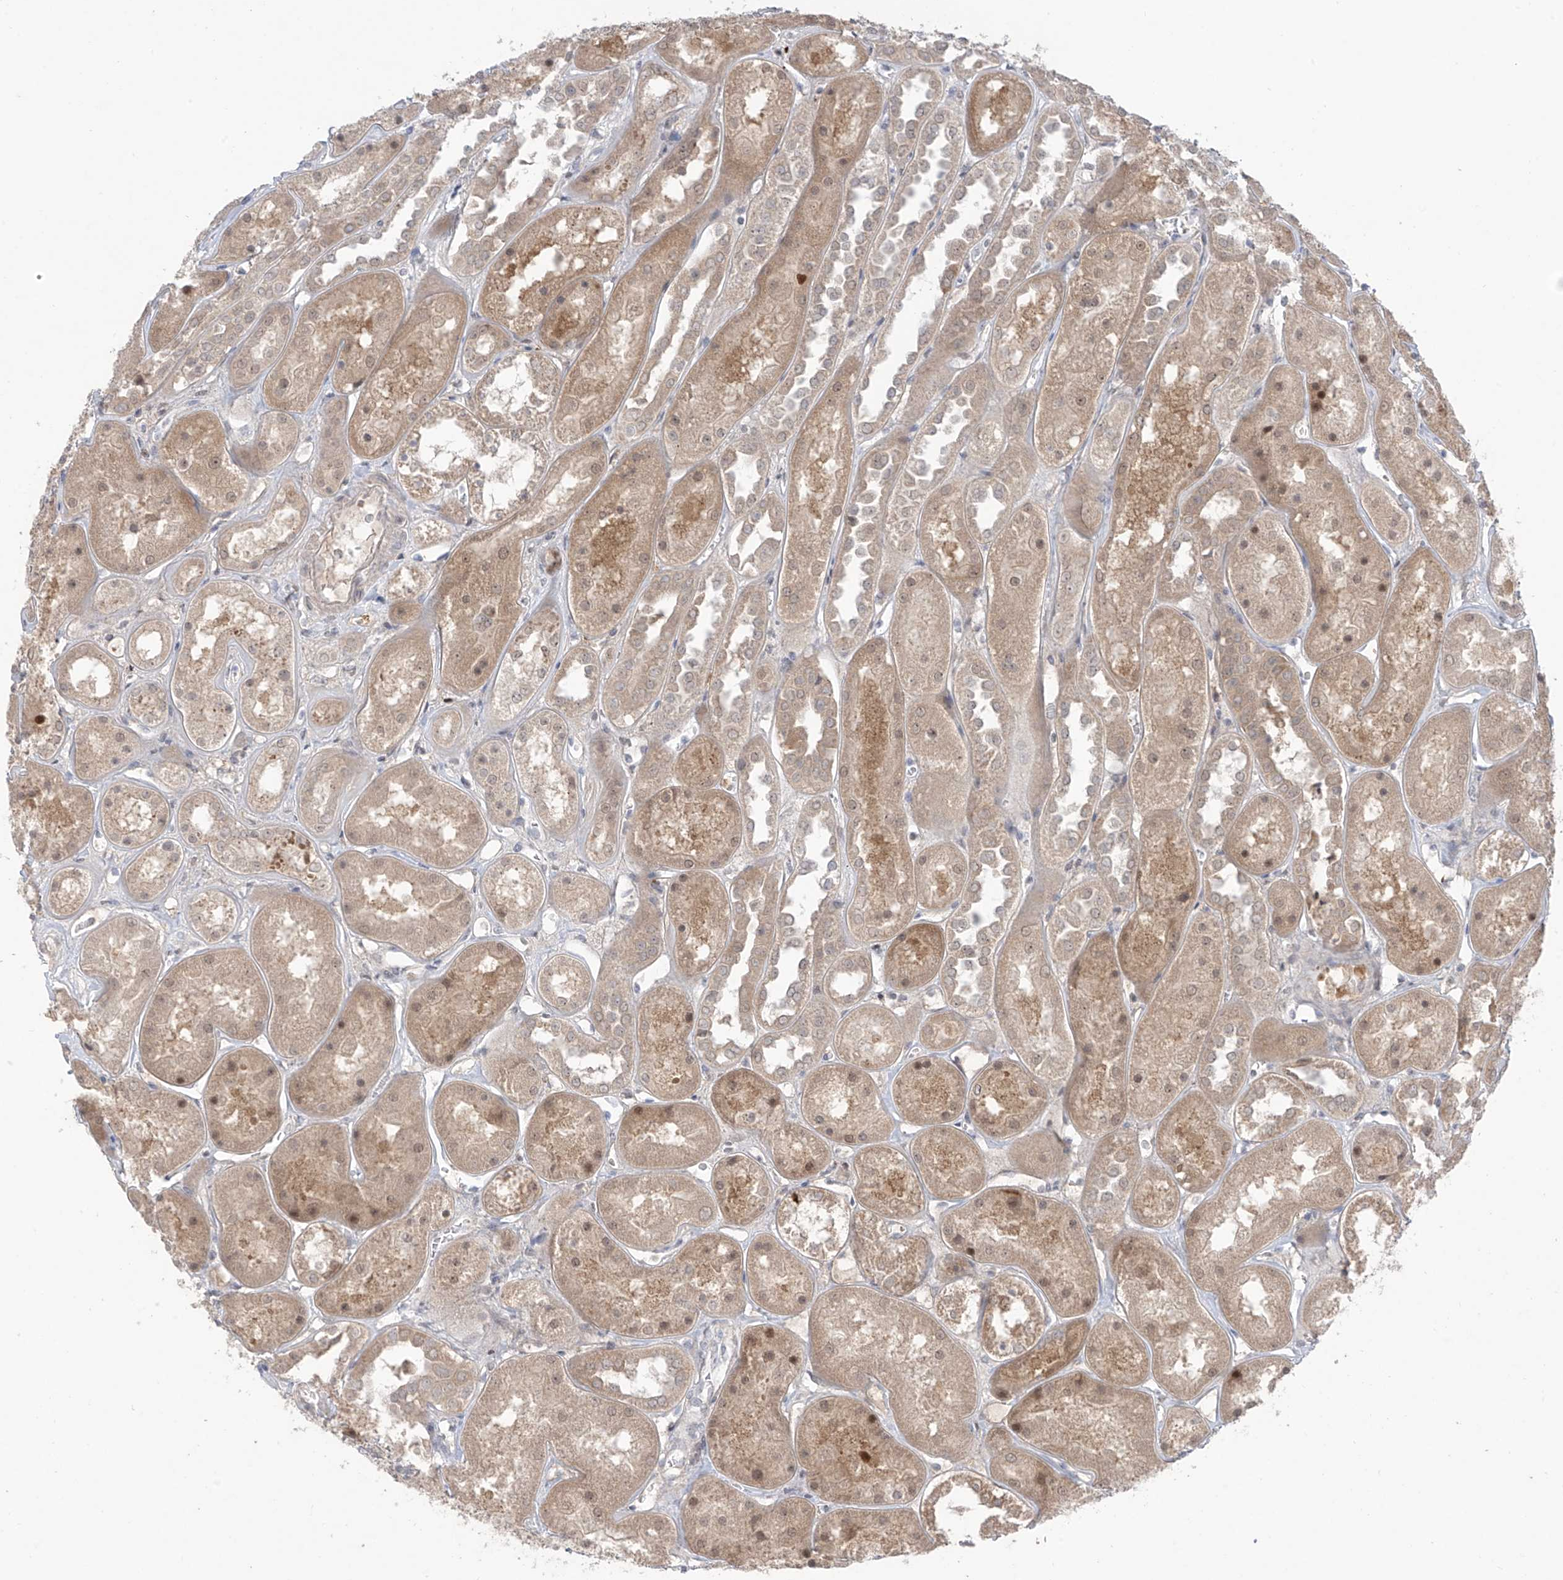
{"staining": {"intensity": "weak", "quantity": "<25%", "location": "cytoplasmic/membranous,nuclear"}, "tissue": "kidney", "cell_type": "Cells in glomeruli", "image_type": "normal", "snomed": [{"axis": "morphology", "description": "Normal tissue, NOS"}, {"axis": "topography", "description": "Kidney"}], "caption": "High power microscopy histopathology image of an IHC histopathology image of benign kidney, revealing no significant staining in cells in glomeruli. The staining was performed using DAB to visualize the protein expression in brown, while the nuclei were stained in blue with hematoxylin (Magnification: 20x).", "gene": "OGT", "patient": {"sex": "male", "age": 70}}